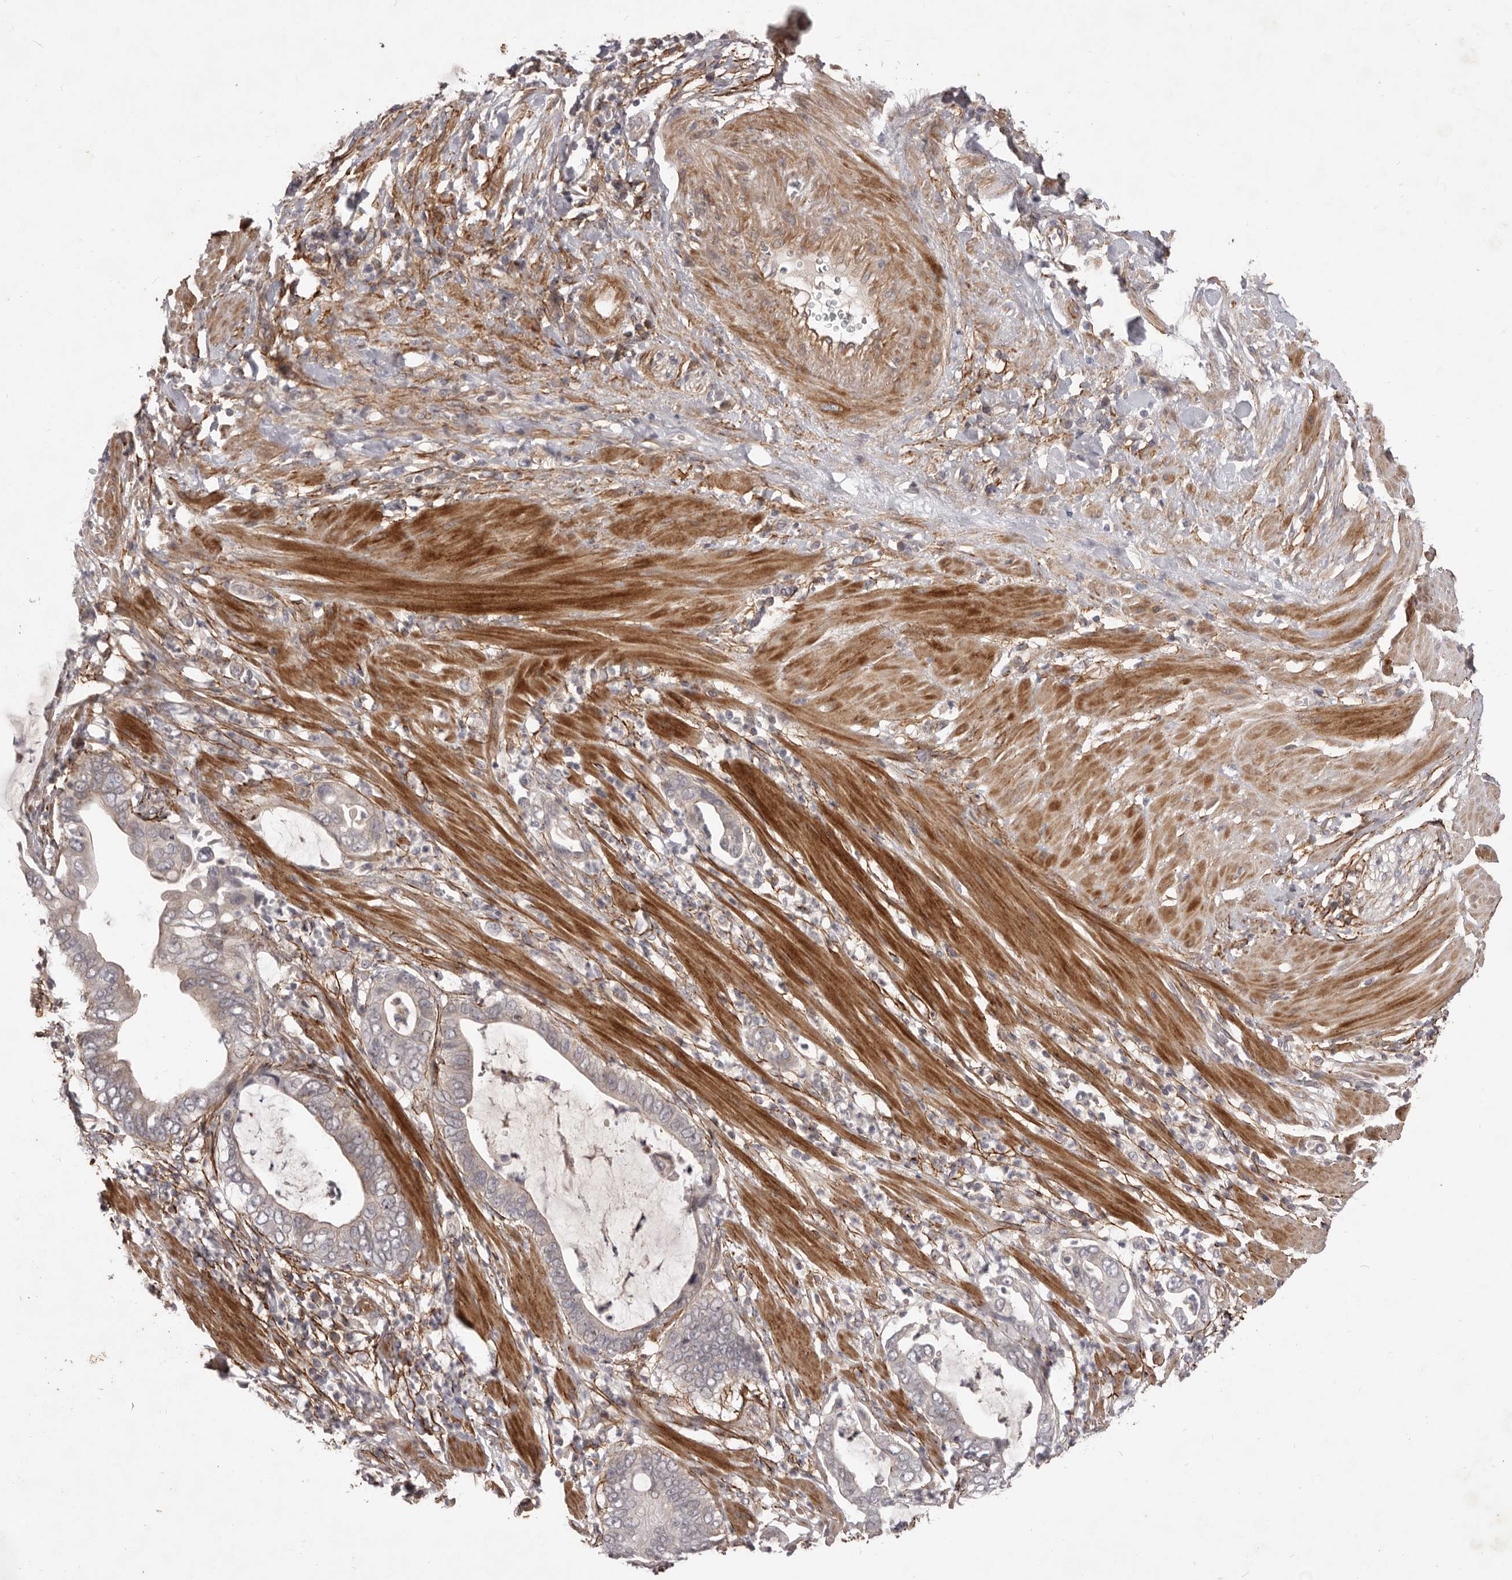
{"staining": {"intensity": "moderate", "quantity": "25%-75%", "location": "cytoplasmic/membranous"}, "tissue": "pancreatic cancer", "cell_type": "Tumor cells", "image_type": "cancer", "snomed": [{"axis": "morphology", "description": "Adenocarcinoma, NOS"}, {"axis": "topography", "description": "Pancreas"}], "caption": "Immunohistochemistry (IHC) staining of pancreatic adenocarcinoma, which displays medium levels of moderate cytoplasmic/membranous positivity in about 25%-75% of tumor cells indicating moderate cytoplasmic/membranous protein staining. The staining was performed using DAB (brown) for protein detection and nuclei were counterstained in hematoxylin (blue).", "gene": "HBS1L", "patient": {"sex": "male", "age": 75}}